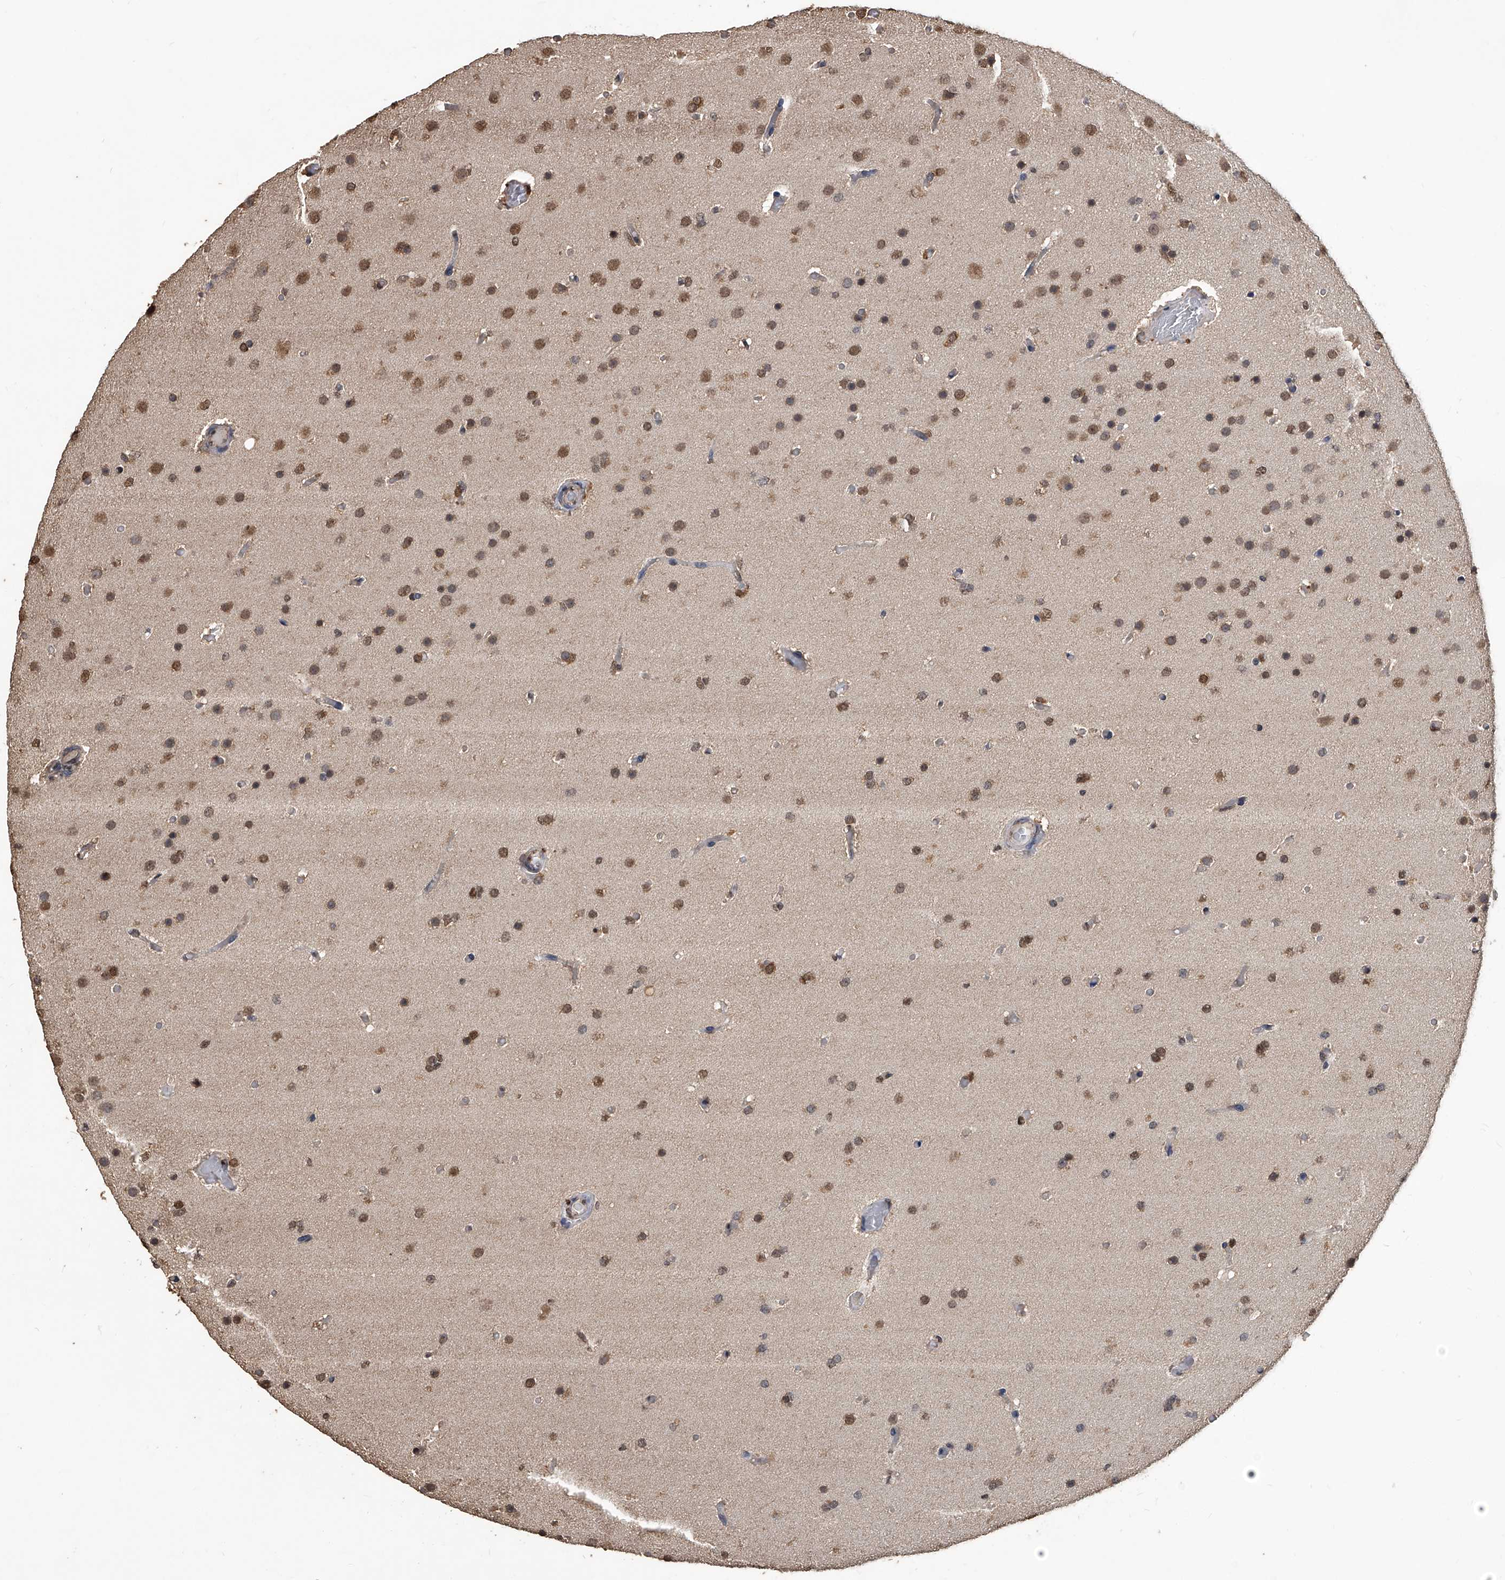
{"staining": {"intensity": "moderate", "quantity": ">75%", "location": "cytoplasmic/membranous,nuclear"}, "tissue": "glioma", "cell_type": "Tumor cells", "image_type": "cancer", "snomed": [{"axis": "morphology", "description": "Glioma, malignant, High grade"}, {"axis": "topography", "description": "Cerebral cortex"}], "caption": "Immunohistochemical staining of high-grade glioma (malignant) demonstrates medium levels of moderate cytoplasmic/membranous and nuclear staining in approximately >75% of tumor cells.", "gene": "FBXL4", "patient": {"sex": "female", "age": 36}}